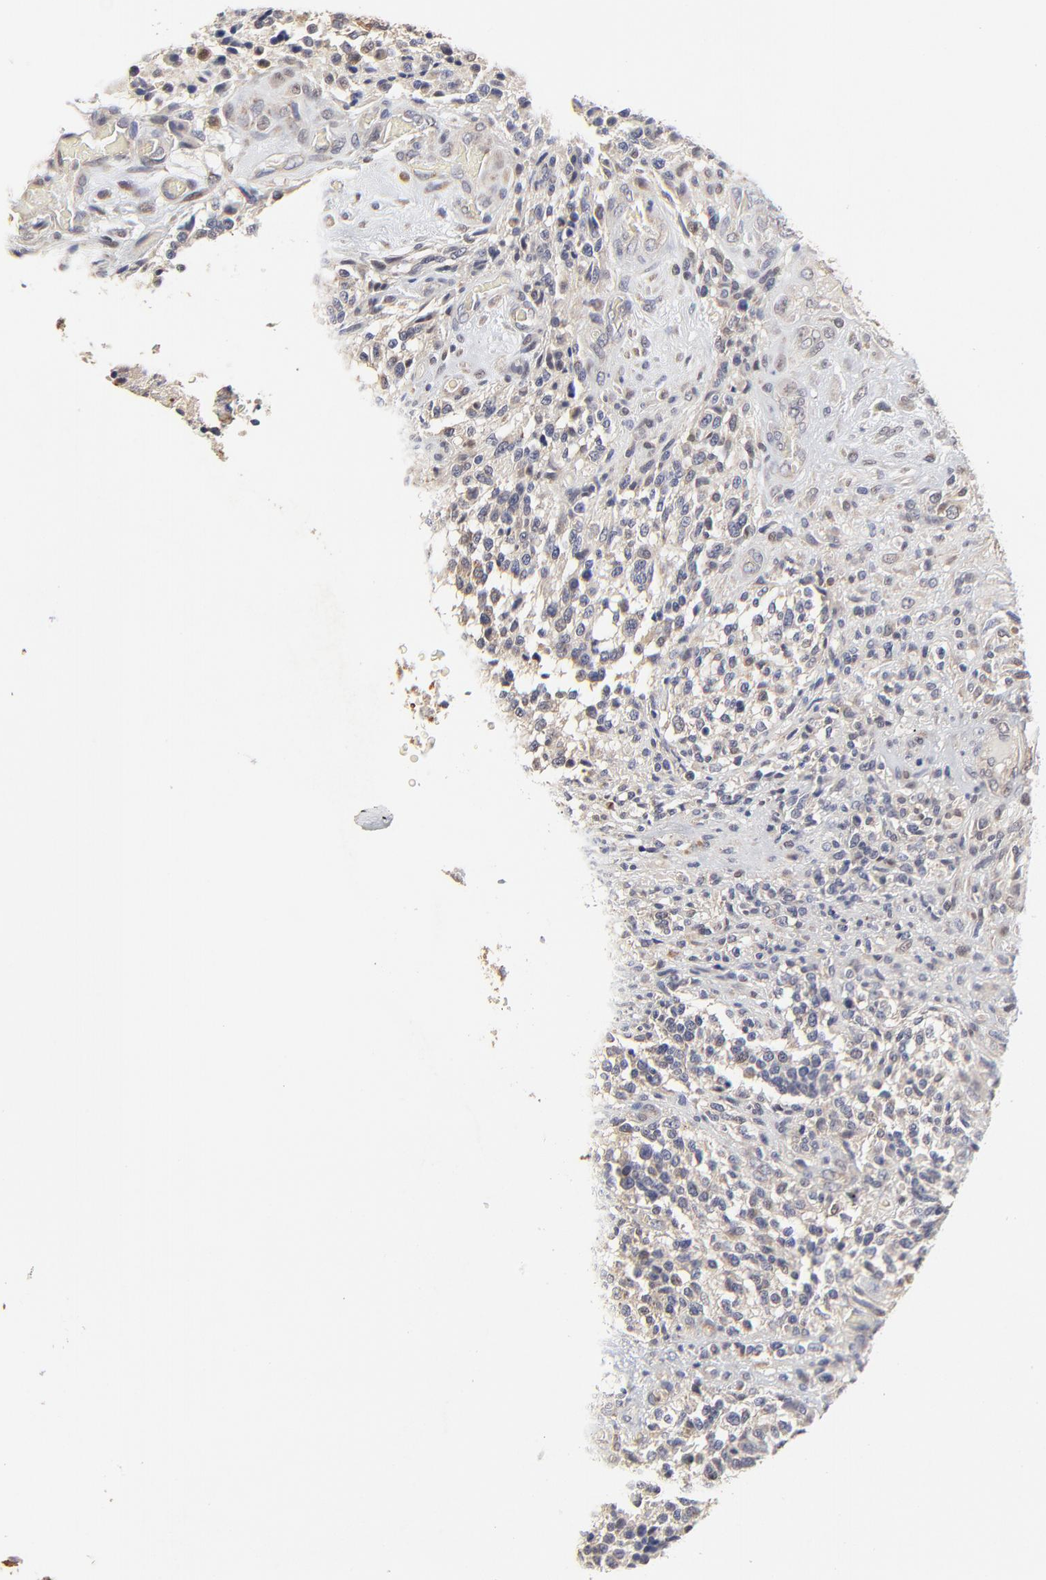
{"staining": {"intensity": "weak", "quantity": "25%-75%", "location": "cytoplasmic/membranous"}, "tissue": "glioma", "cell_type": "Tumor cells", "image_type": "cancer", "snomed": [{"axis": "morphology", "description": "Glioma, malignant, High grade"}, {"axis": "topography", "description": "Brain"}], "caption": "Malignant high-grade glioma stained for a protein (brown) exhibits weak cytoplasmic/membranous positive expression in about 25%-75% of tumor cells.", "gene": "LGALS3", "patient": {"sex": "male", "age": 36}}